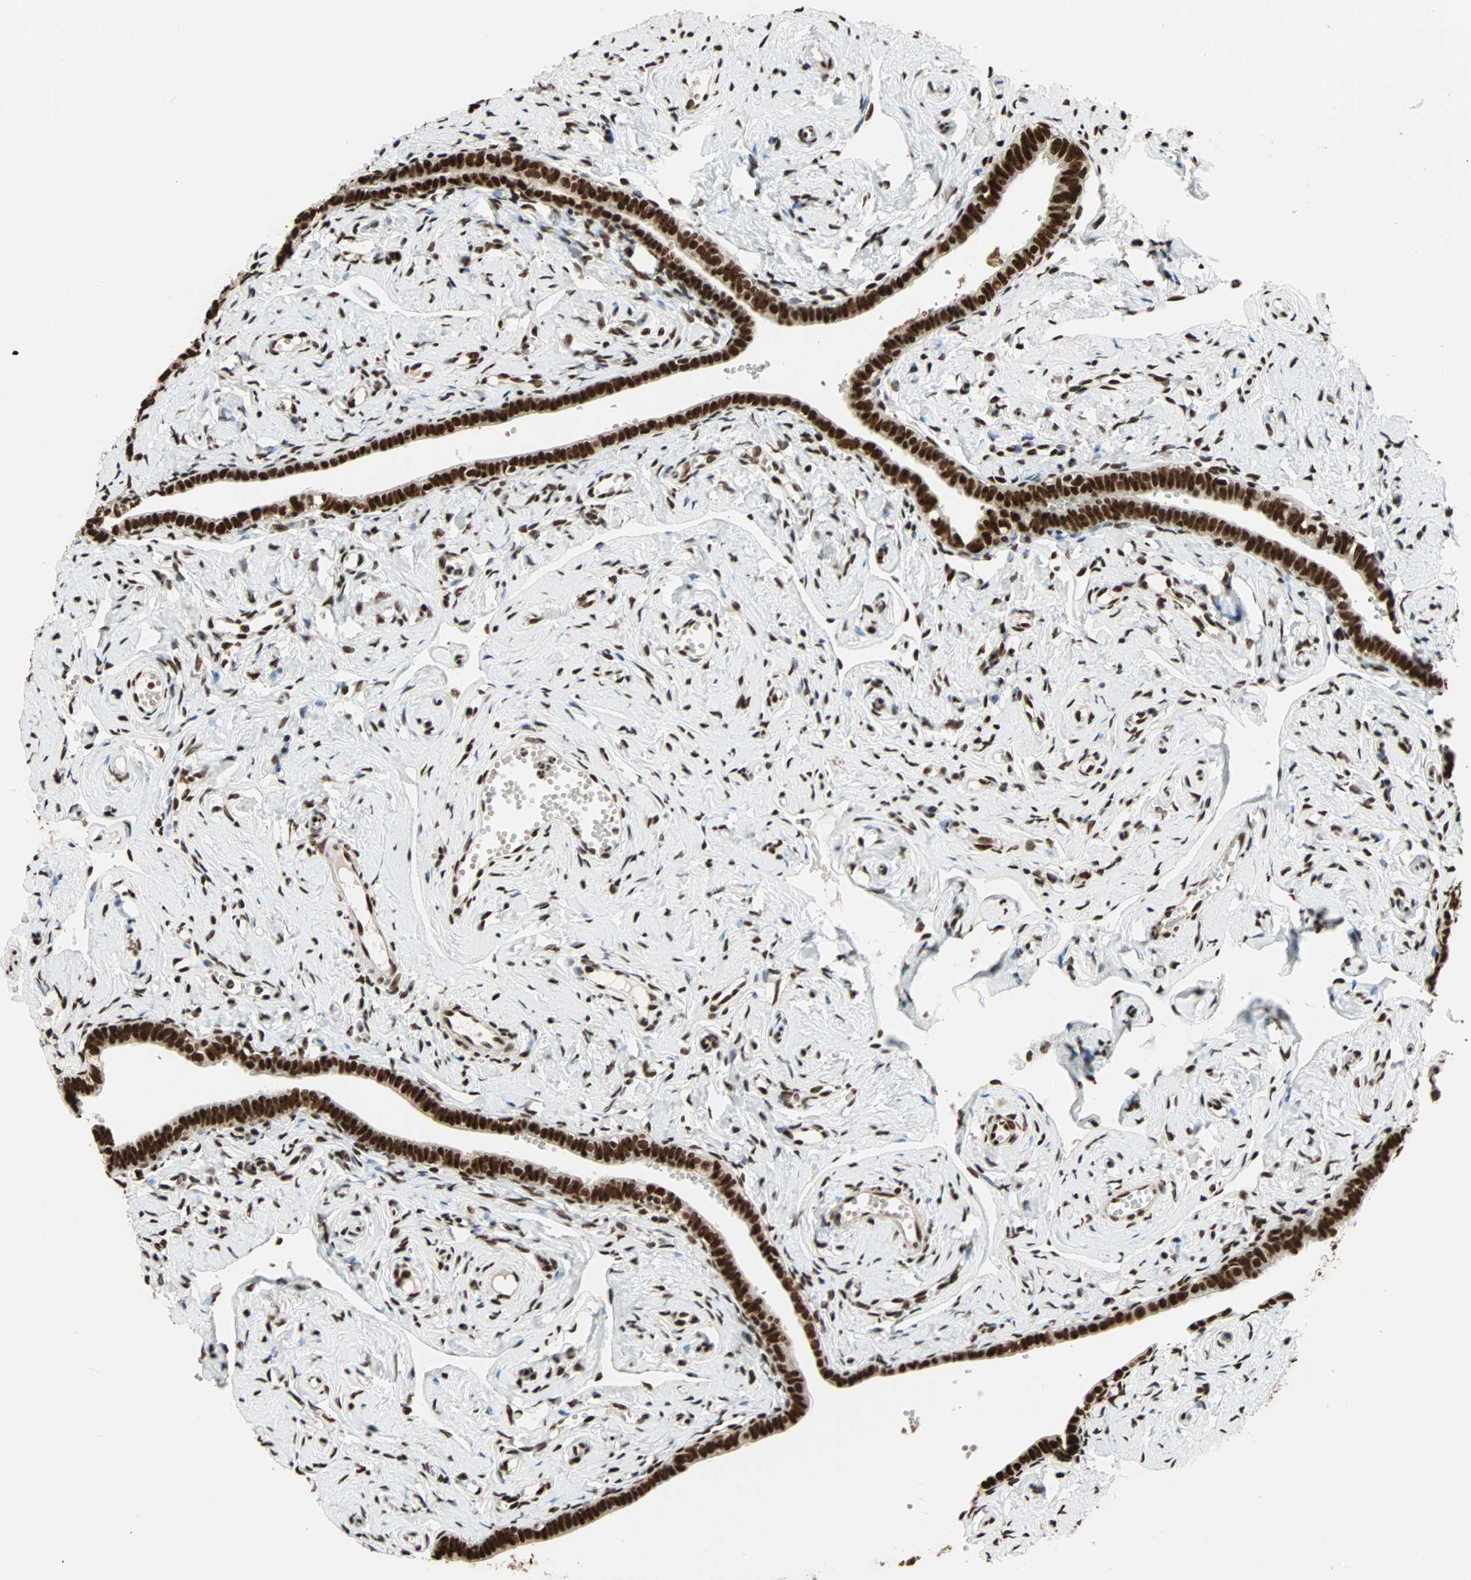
{"staining": {"intensity": "strong", "quantity": ">75%", "location": "nuclear"}, "tissue": "fallopian tube", "cell_type": "Glandular cells", "image_type": "normal", "snomed": [{"axis": "morphology", "description": "Normal tissue, NOS"}, {"axis": "topography", "description": "Fallopian tube"}], "caption": "Immunohistochemical staining of benign human fallopian tube exhibits >75% levels of strong nuclear protein positivity in approximately >75% of glandular cells. The protein is shown in brown color, while the nuclei are stained blue.", "gene": "ILF2", "patient": {"sex": "female", "age": 71}}